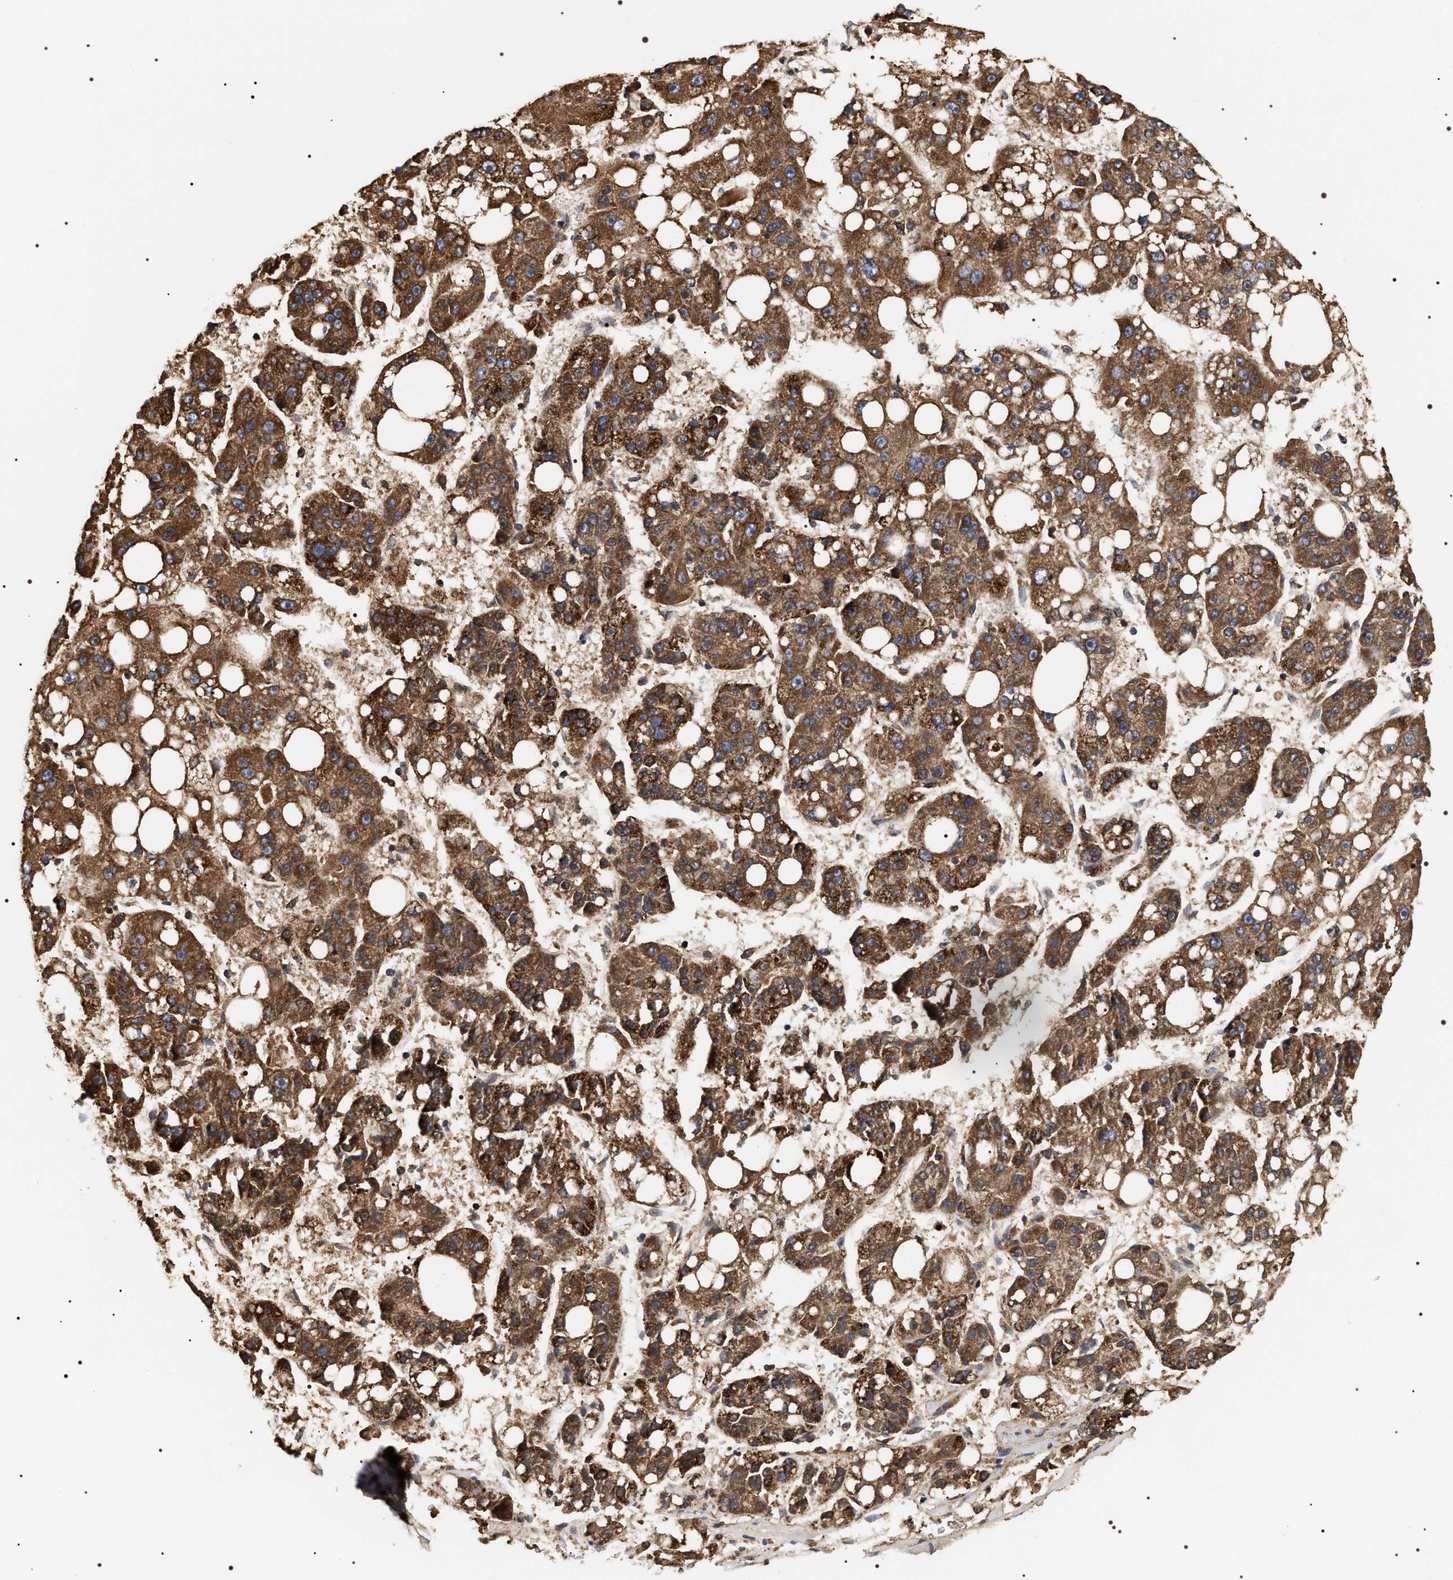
{"staining": {"intensity": "strong", "quantity": ">75%", "location": "cytoplasmic/membranous"}, "tissue": "liver cancer", "cell_type": "Tumor cells", "image_type": "cancer", "snomed": [{"axis": "morphology", "description": "Carcinoma, Hepatocellular, NOS"}, {"axis": "topography", "description": "Liver"}], "caption": "Immunohistochemistry micrograph of neoplastic tissue: human hepatocellular carcinoma (liver) stained using immunohistochemistry exhibits high levels of strong protein expression localized specifically in the cytoplasmic/membranous of tumor cells, appearing as a cytoplasmic/membranous brown color.", "gene": "COG5", "patient": {"sex": "female", "age": 61}}